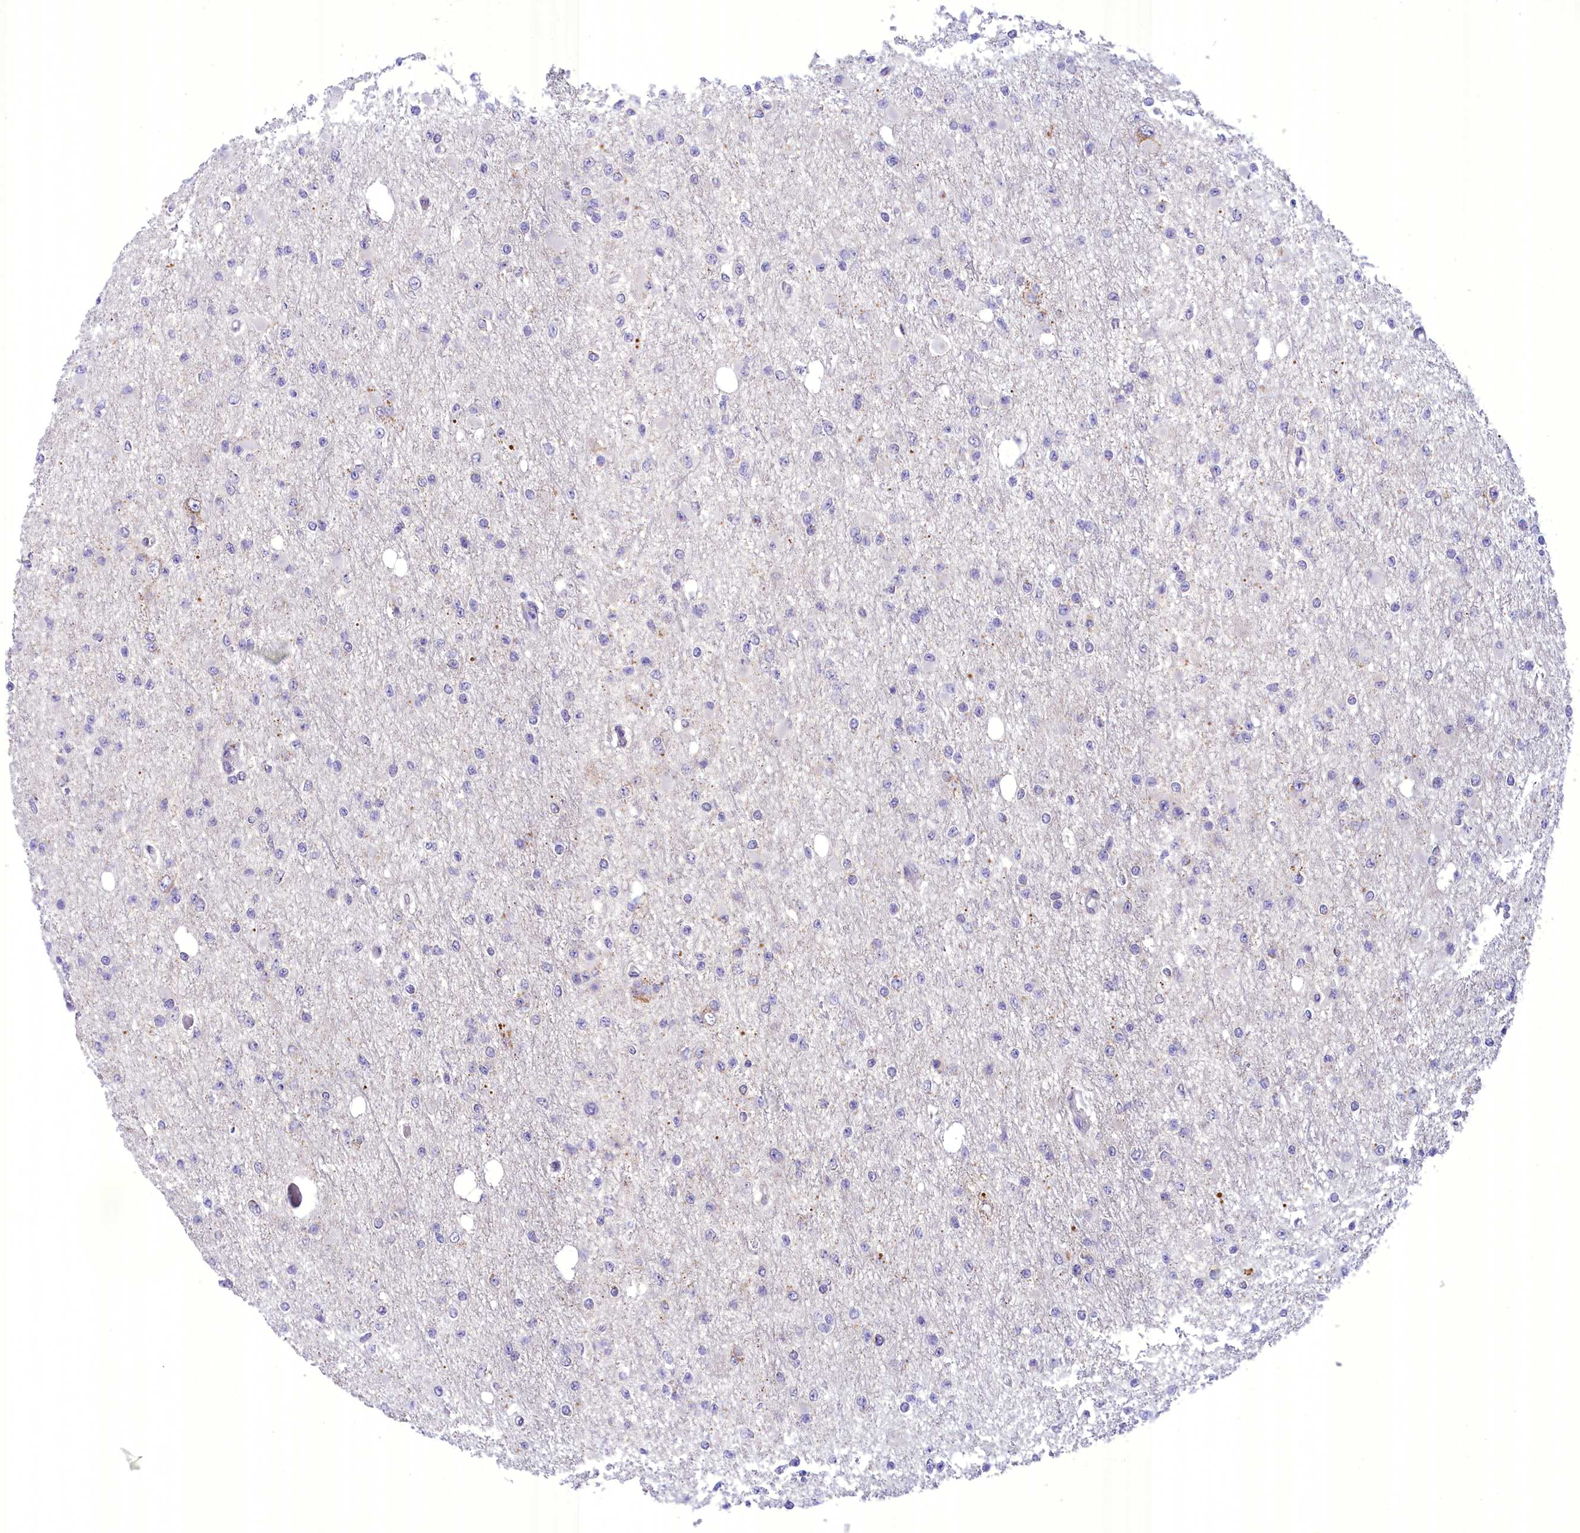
{"staining": {"intensity": "negative", "quantity": "none", "location": "none"}, "tissue": "glioma", "cell_type": "Tumor cells", "image_type": "cancer", "snomed": [{"axis": "morphology", "description": "Glioma, malignant, Low grade"}, {"axis": "topography", "description": "Brain"}], "caption": "Tumor cells show no significant protein expression in malignant glioma (low-grade).", "gene": "FAM149B1", "patient": {"sex": "female", "age": 22}}